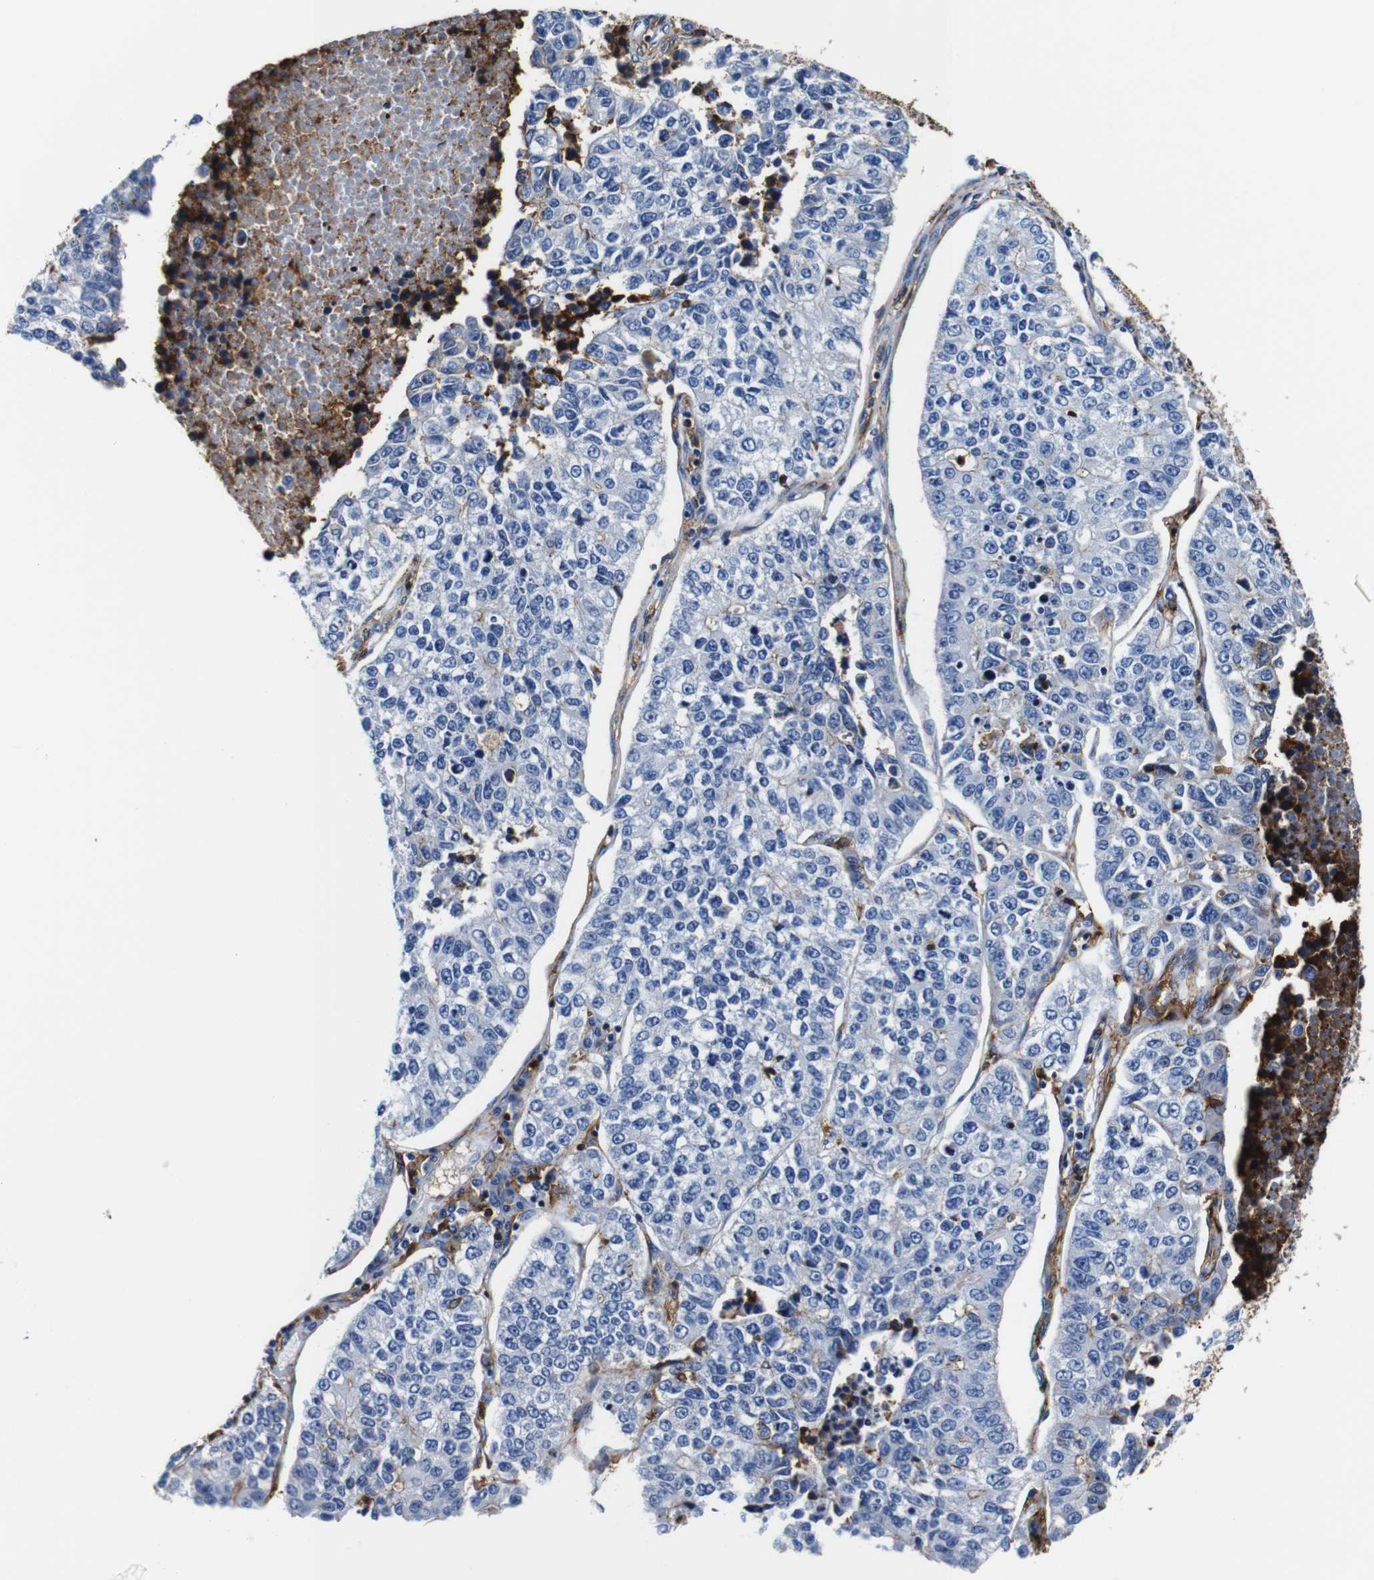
{"staining": {"intensity": "negative", "quantity": "none", "location": "none"}, "tissue": "lung cancer", "cell_type": "Tumor cells", "image_type": "cancer", "snomed": [{"axis": "morphology", "description": "Adenocarcinoma, NOS"}, {"axis": "topography", "description": "Lung"}], "caption": "A high-resolution image shows immunohistochemistry (IHC) staining of lung adenocarcinoma, which demonstrates no significant positivity in tumor cells. The staining was performed using DAB to visualize the protein expression in brown, while the nuclei were stained in blue with hematoxylin (Magnification: 20x).", "gene": "ANXA1", "patient": {"sex": "male", "age": 49}}